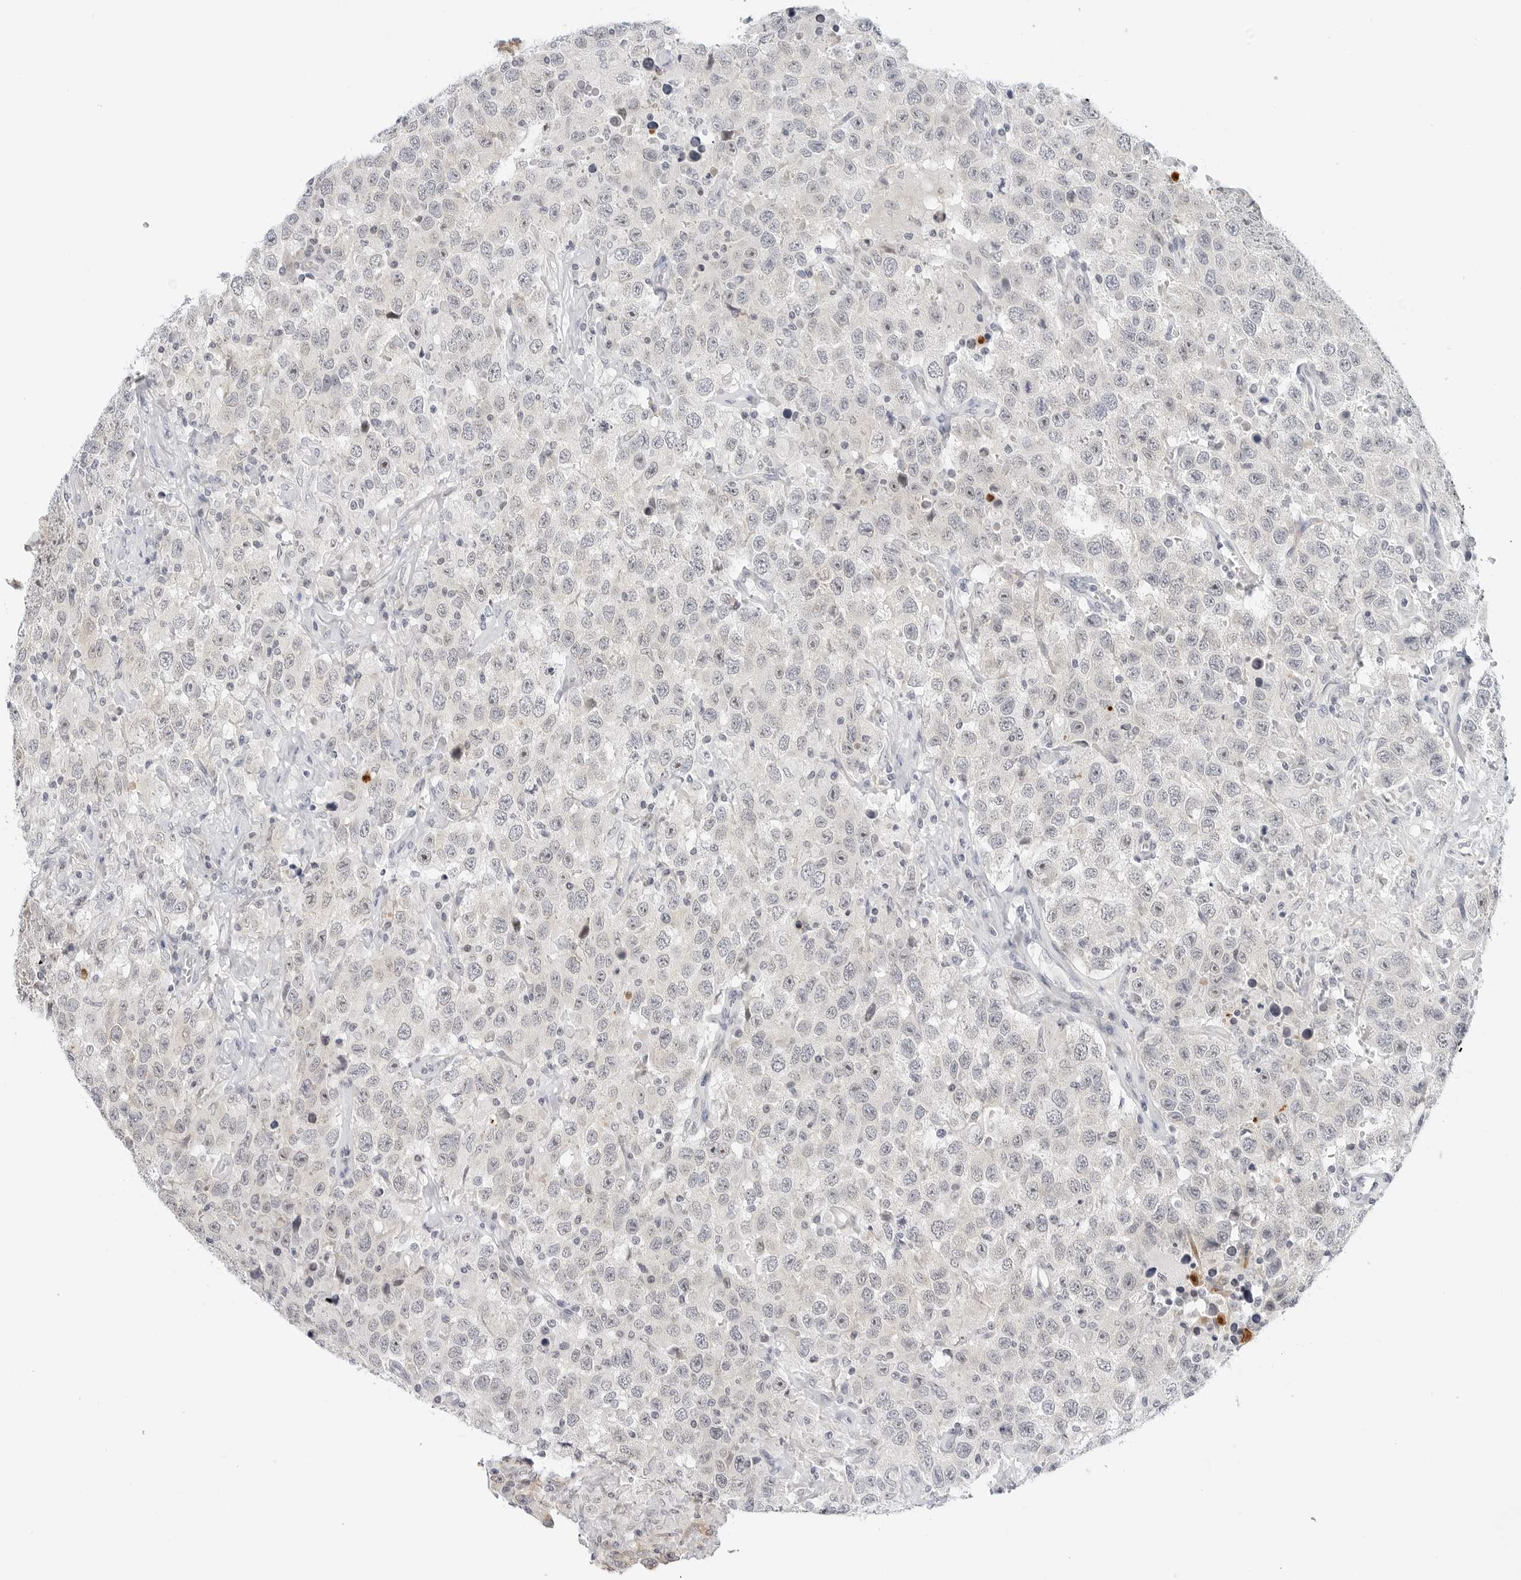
{"staining": {"intensity": "negative", "quantity": "none", "location": "none"}, "tissue": "testis cancer", "cell_type": "Tumor cells", "image_type": "cancer", "snomed": [{"axis": "morphology", "description": "Seminoma, NOS"}, {"axis": "topography", "description": "Testis"}], "caption": "Immunohistochemistry of seminoma (testis) demonstrates no expression in tumor cells.", "gene": "MAP2K5", "patient": {"sex": "male", "age": 41}}